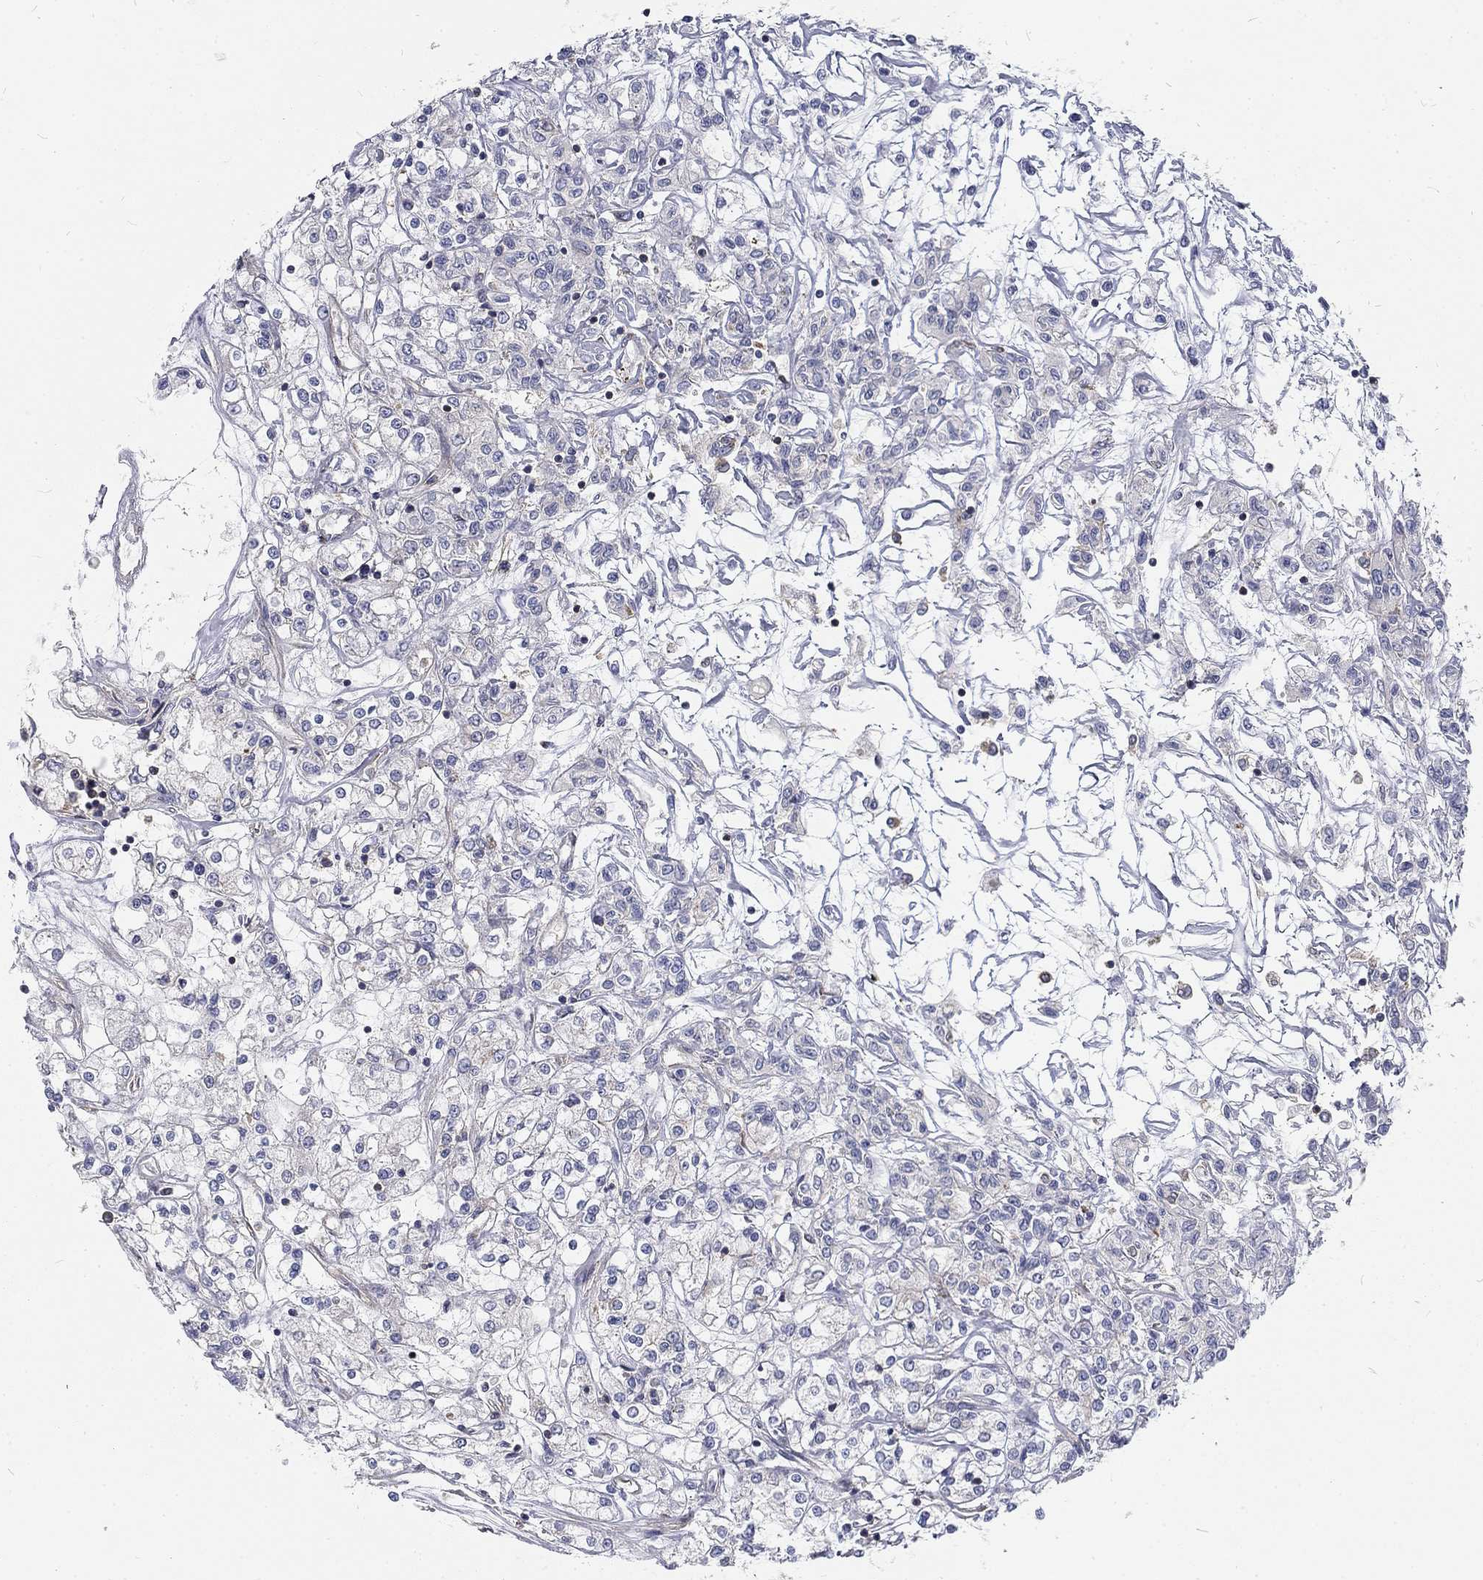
{"staining": {"intensity": "negative", "quantity": "none", "location": "none"}, "tissue": "renal cancer", "cell_type": "Tumor cells", "image_type": "cancer", "snomed": [{"axis": "morphology", "description": "Adenocarcinoma, NOS"}, {"axis": "topography", "description": "Kidney"}], "caption": "Immunohistochemical staining of human renal cancer (adenocarcinoma) reveals no significant expression in tumor cells.", "gene": "MTMR11", "patient": {"sex": "female", "age": 59}}